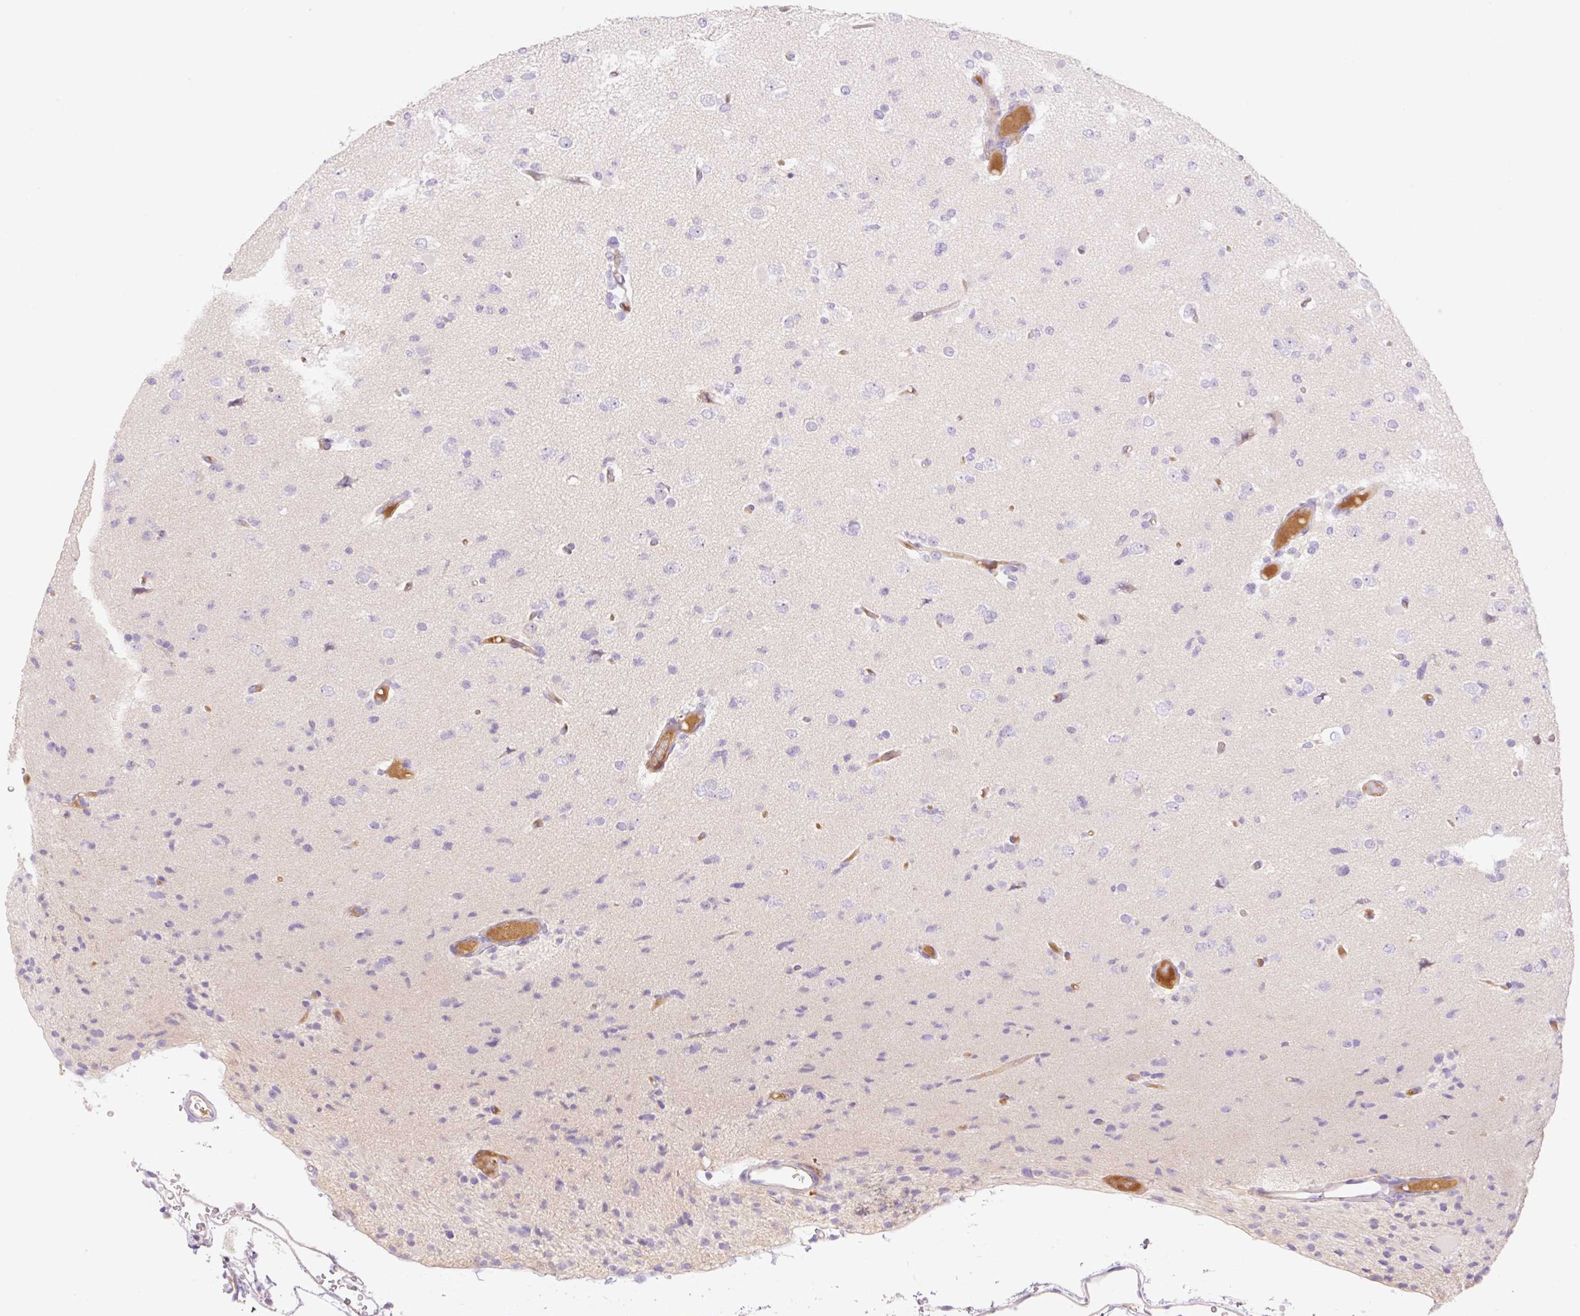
{"staining": {"intensity": "negative", "quantity": "none", "location": "none"}, "tissue": "glioma", "cell_type": "Tumor cells", "image_type": "cancer", "snomed": [{"axis": "morphology", "description": "Glioma, malignant, Low grade"}, {"axis": "topography", "description": "Brain"}], "caption": "IHC of human glioma displays no positivity in tumor cells. Brightfield microscopy of IHC stained with DAB (brown) and hematoxylin (blue), captured at high magnification.", "gene": "DENND5A", "patient": {"sex": "female", "age": 22}}